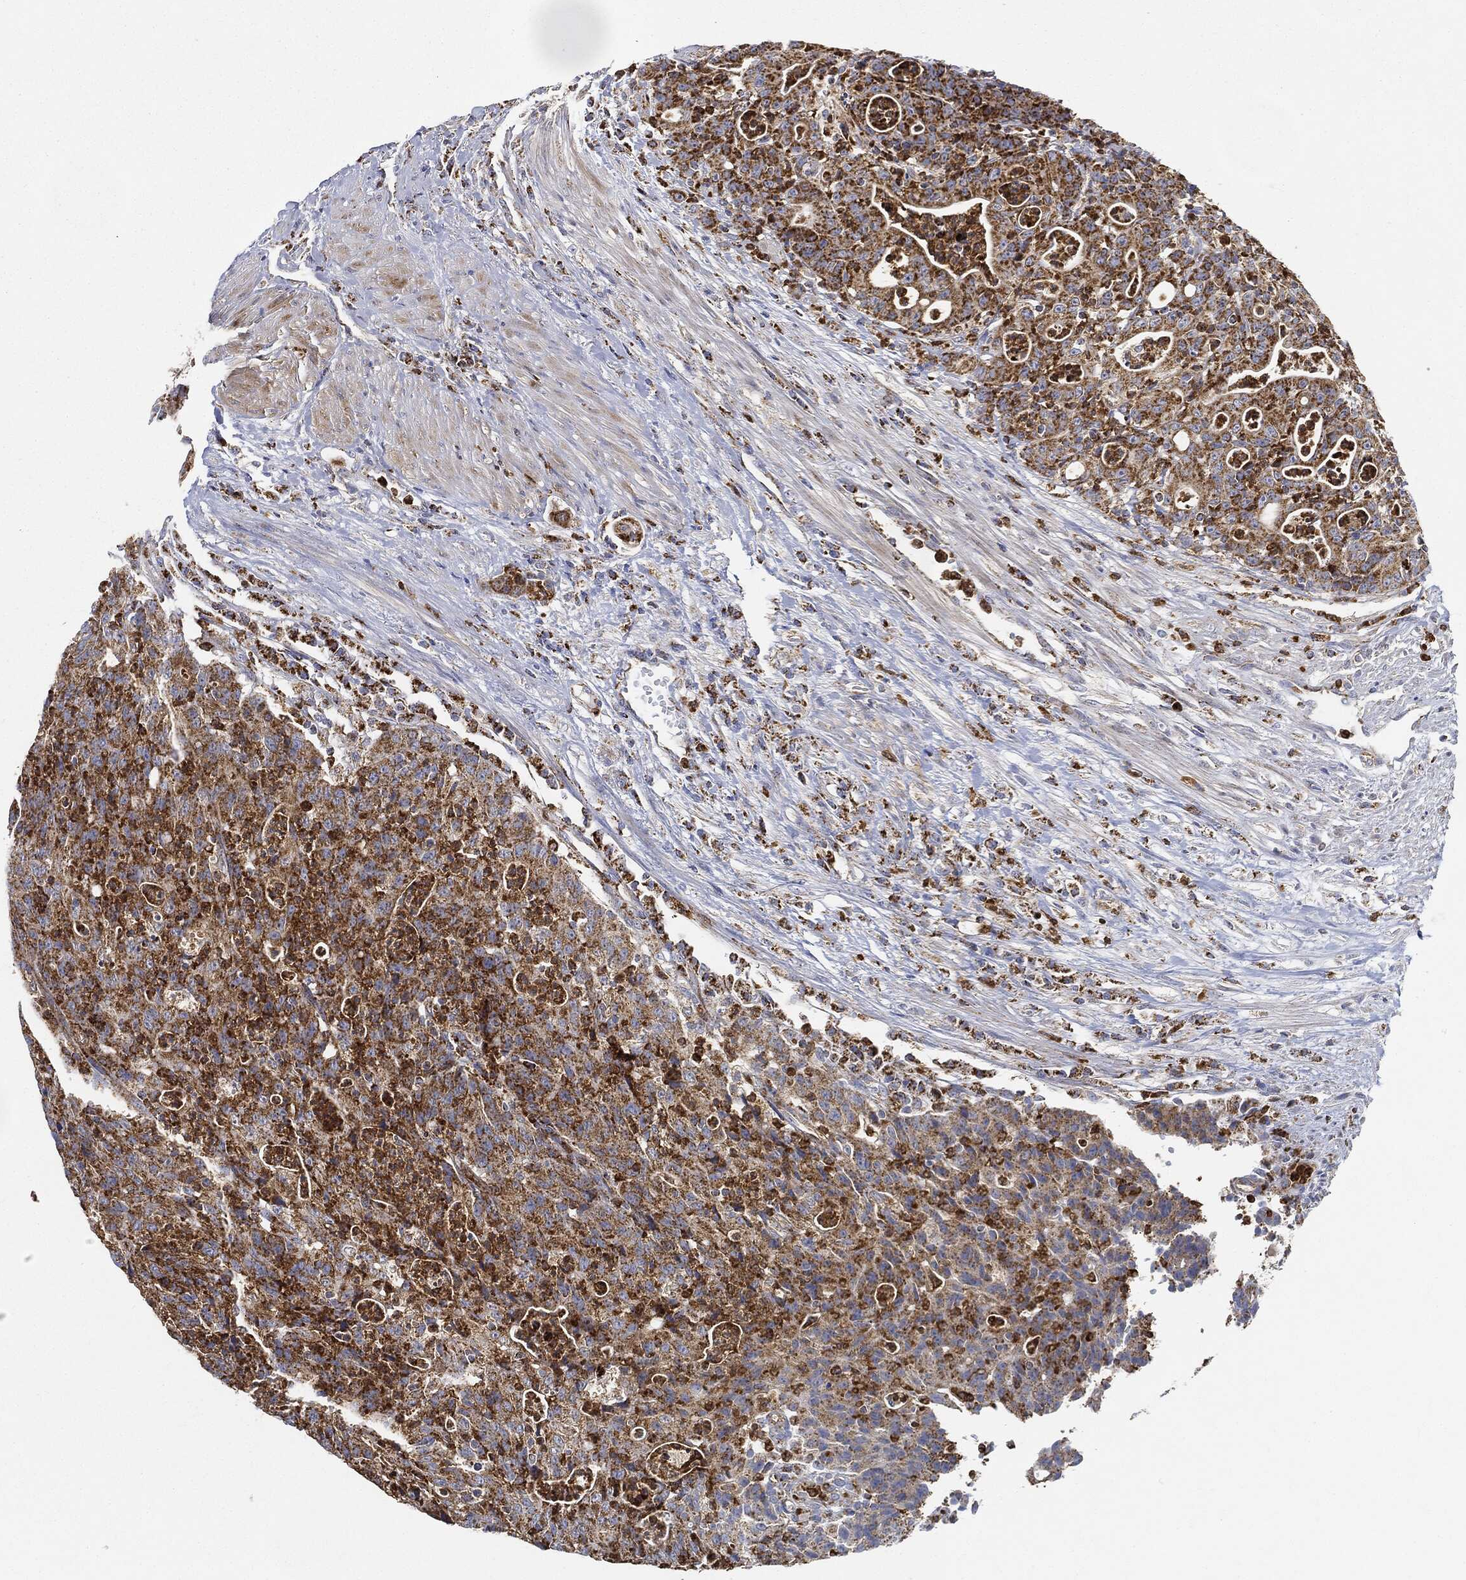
{"staining": {"intensity": "strong", "quantity": ">75%", "location": "cytoplasmic/membranous"}, "tissue": "colorectal cancer", "cell_type": "Tumor cells", "image_type": "cancer", "snomed": [{"axis": "morphology", "description": "Adenocarcinoma, NOS"}, {"axis": "topography", "description": "Colon"}], "caption": "This micrograph demonstrates immunohistochemistry (IHC) staining of colorectal cancer, with high strong cytoplasmic/membranous expression in about >75% of tumor cells.", "gene": "CAPN15", "patient": {"sex": "male", "age": 70}}